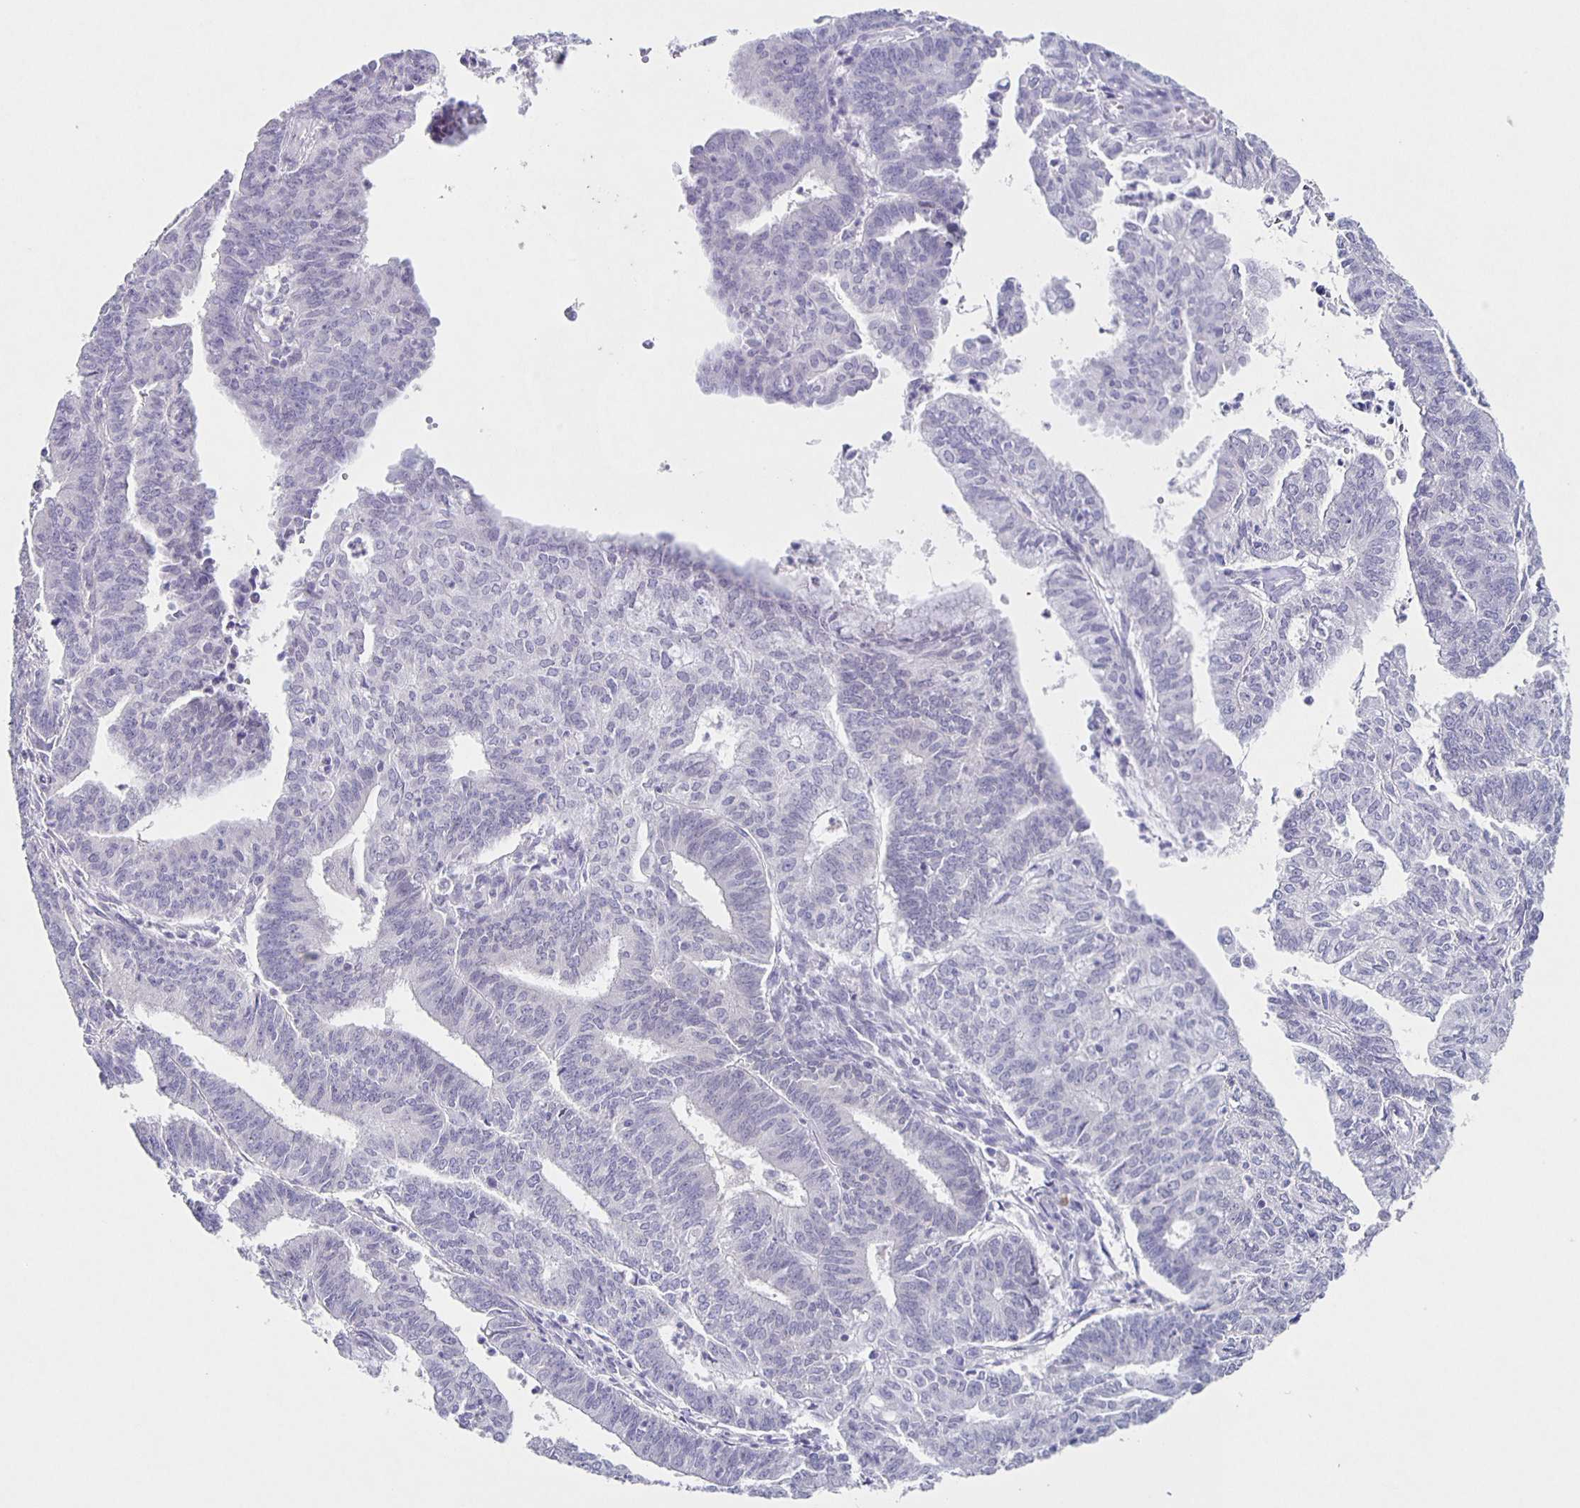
{"staining": {"intensity": "negative", "quantity": "none", "location": "none"}, "tissue": "endometrial cancer", "cell_type": "Tumor cells", "image_type": "cancer", "snomed": [{"axis": "morphology", "description": "Adenocarcinoma, NOS"}, {"axis": "topography", "description": "Endometrium"}], "caption": "The histopathology image reveals no significant staining in tumor cells of endometrial adenocarcinoma. Nuclei are stained in blue.", "gene": "CARNS1", "patient": {"sex": "female", "age": 61}}